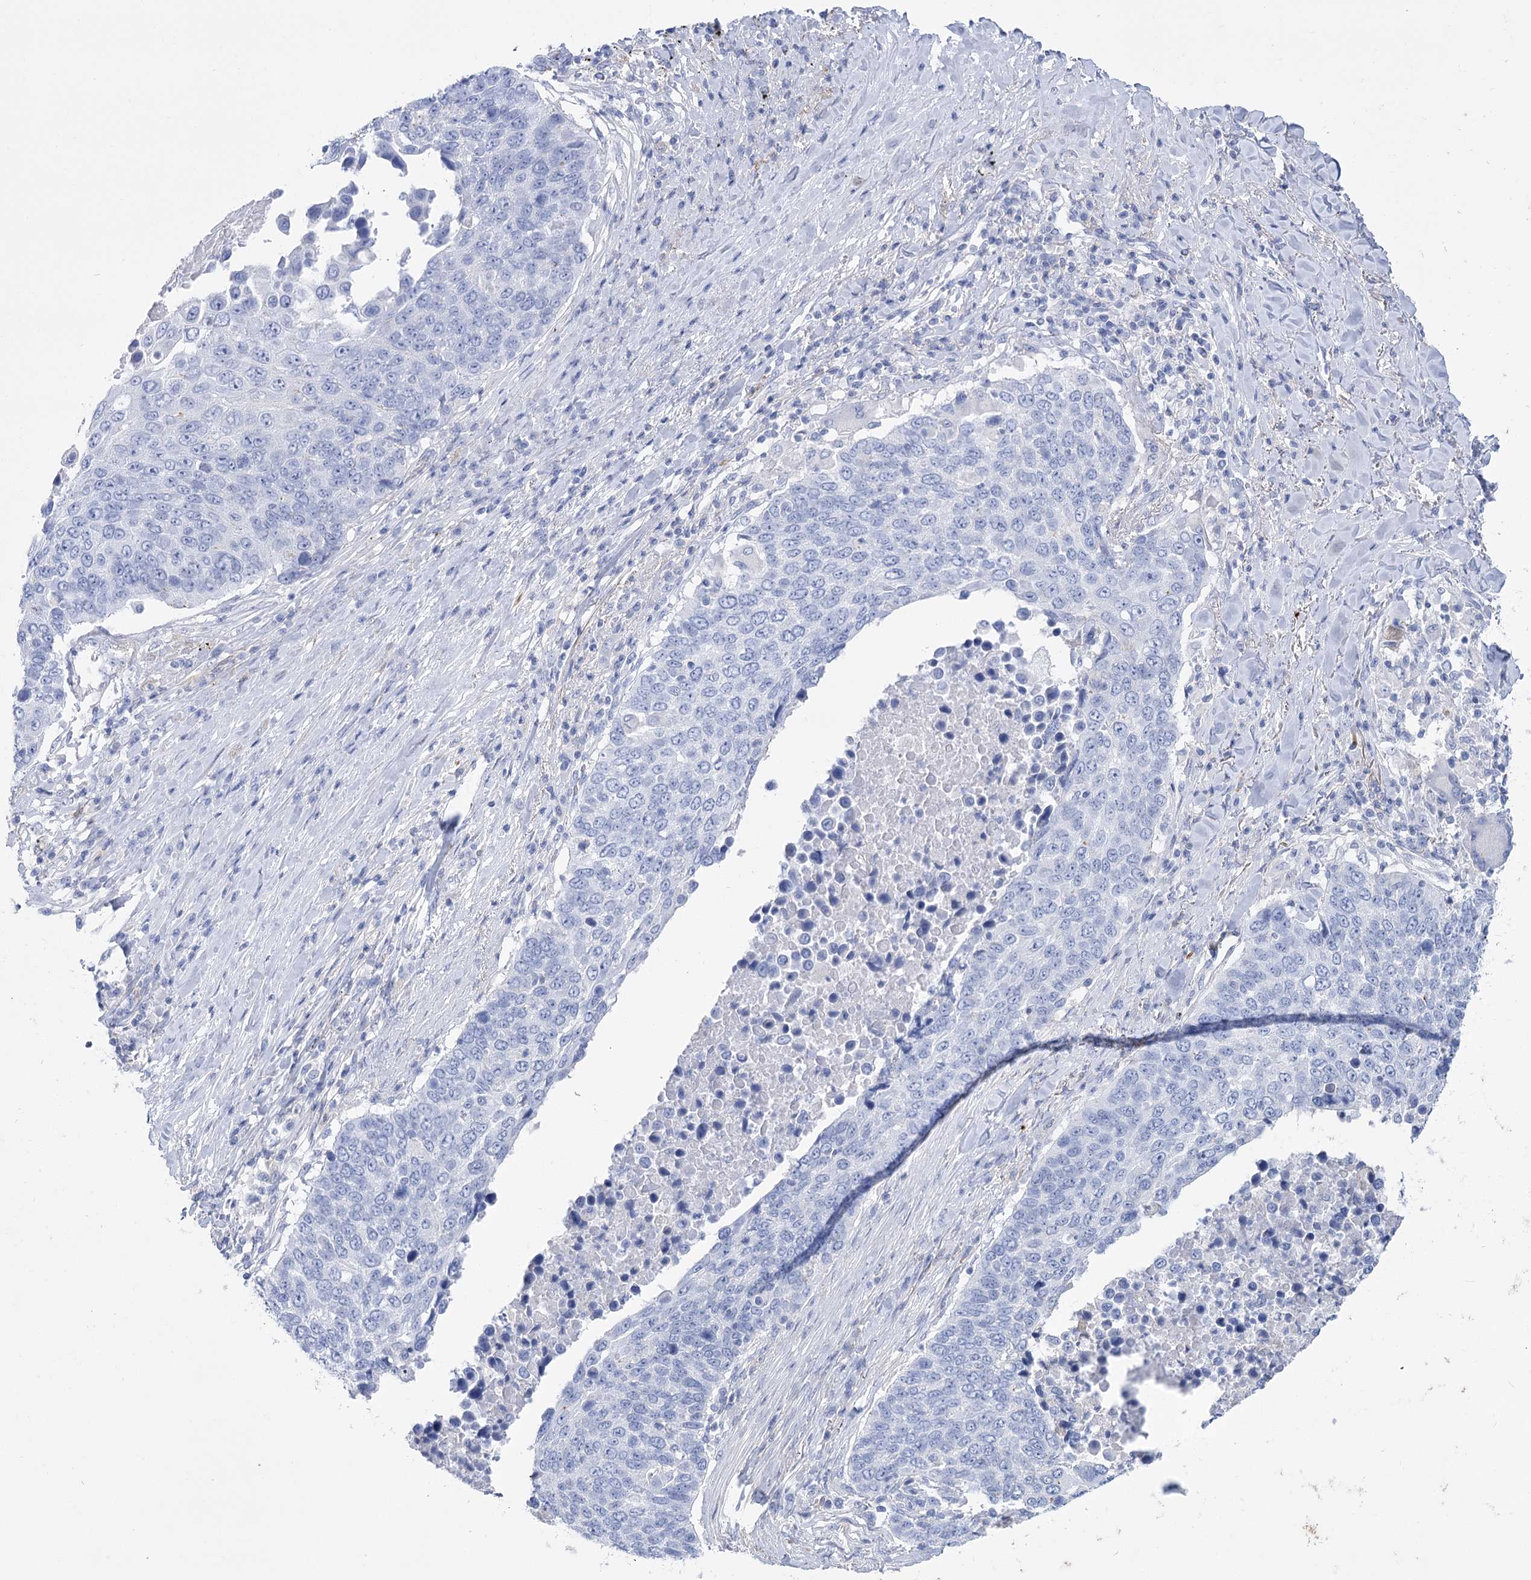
{"staining": {"intensity": "negative", "quantity": "none", "location": "none"}, "tissue": "lung cancer", "cell_type": "Tumor cells", "image_type": "cancer", "snomed": [{"axis": "morphology", "description": "Squamous cell carcinoma, NOS"}, {"axis": "topography", "description": "Lung"}], "caption": "This is an immunohistochemistry (IHC) micrograph of lung cancer. There is no staining in tumor cells.", "gene": "PCDHA1", "patient": {"sex": "male", "age": 66}}